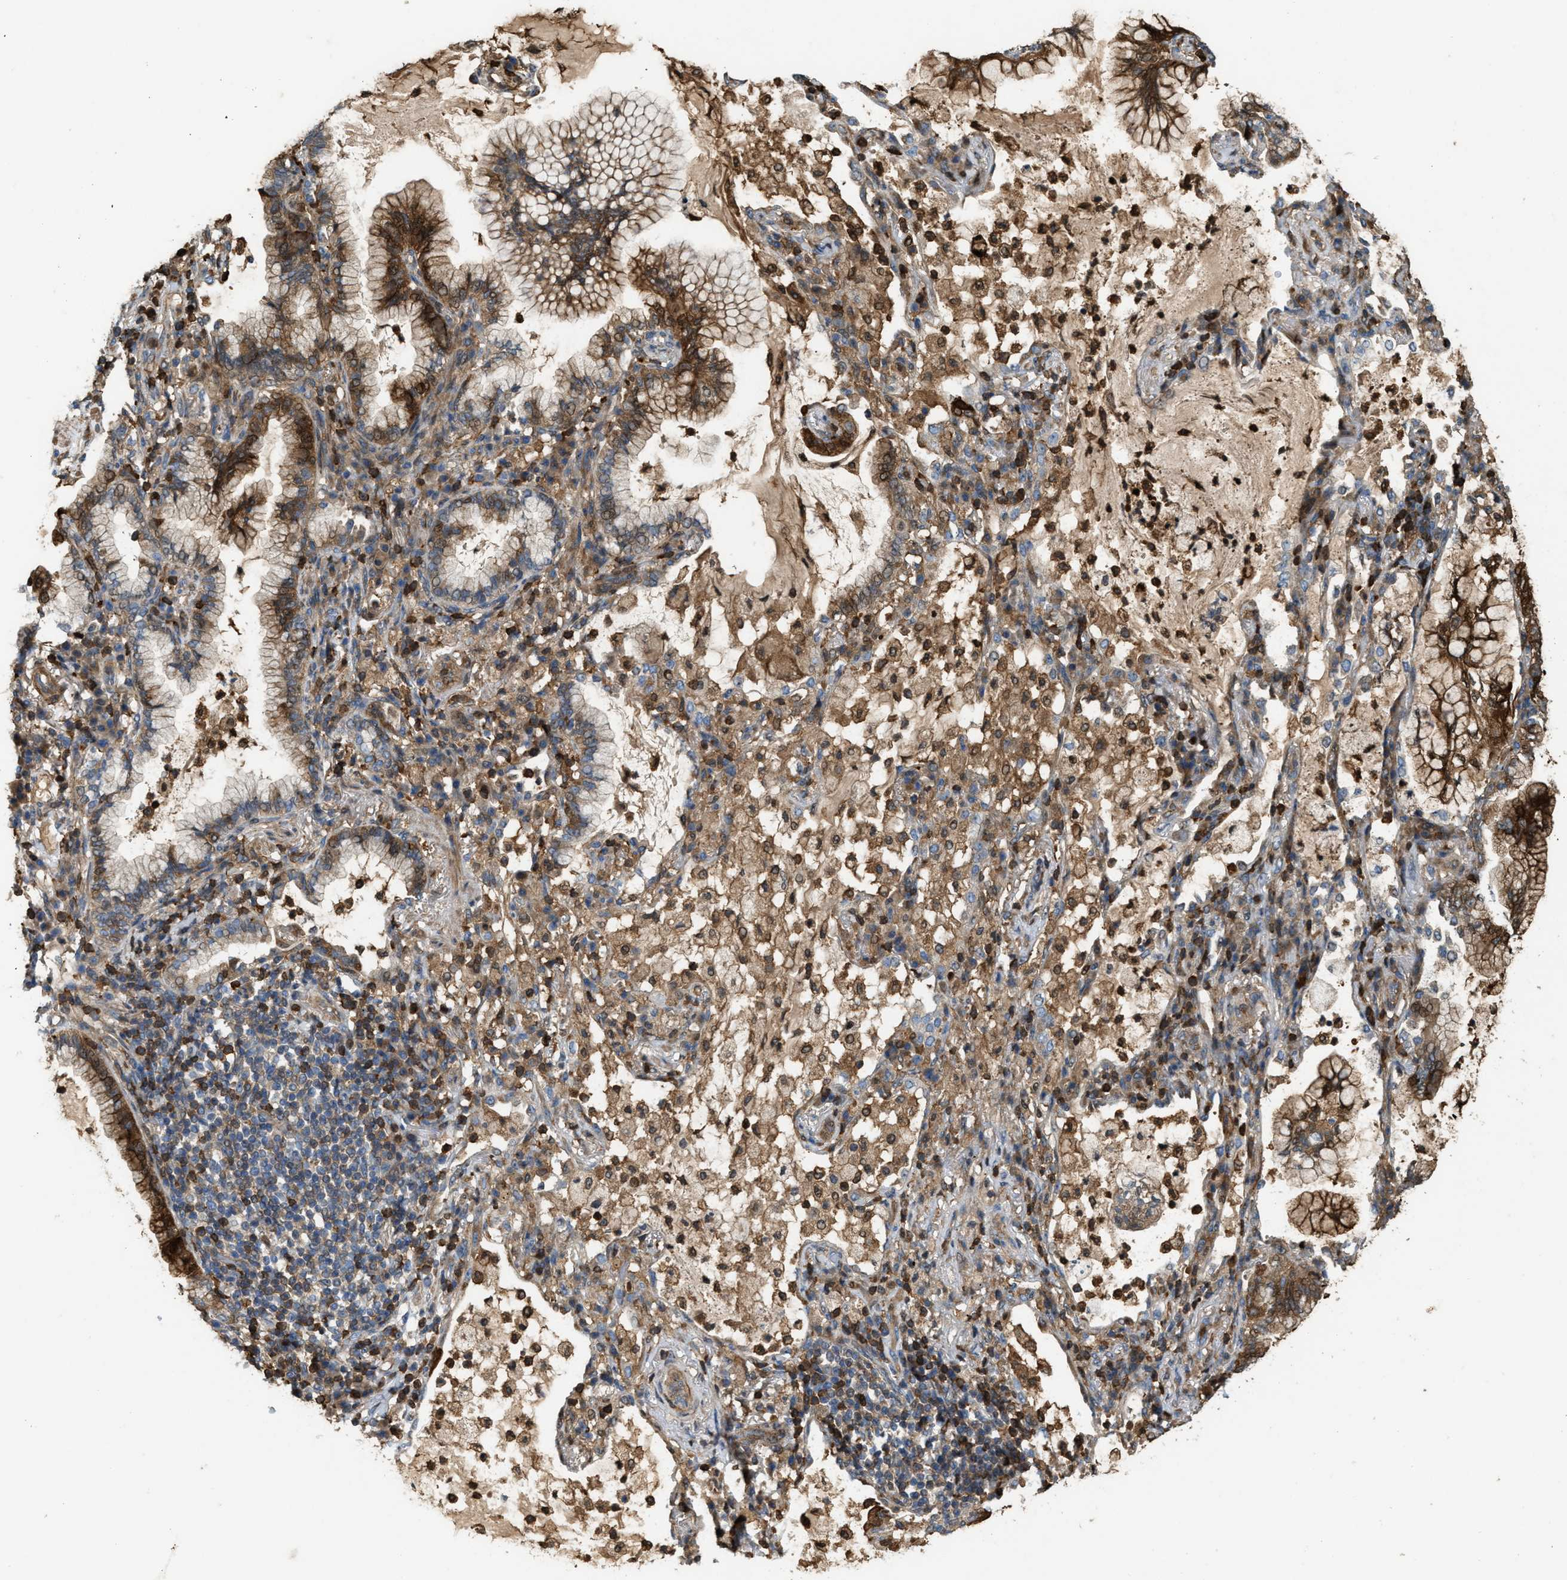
{"staining": {"intensity": "strong", "quantity": ">75%", "location": "cytoplasmic/membranous"}, "tissue": "lung cancer", "cell_type": "Tumor cells", "image_type": "cancer", "snomed": [{"axis": "morphology", "description": "Adenocarcinoma, NOS"}, {"axis": "topography", "description": "Lung"}], "caption": "Protein expression analysis of human adenocarcinoma (lung) reveals strong cytoplasmic/membranous staining in about >75% of tumor cells.", "gene": "SERPINB5", "patient": {"sex": "female", "age": 70}}